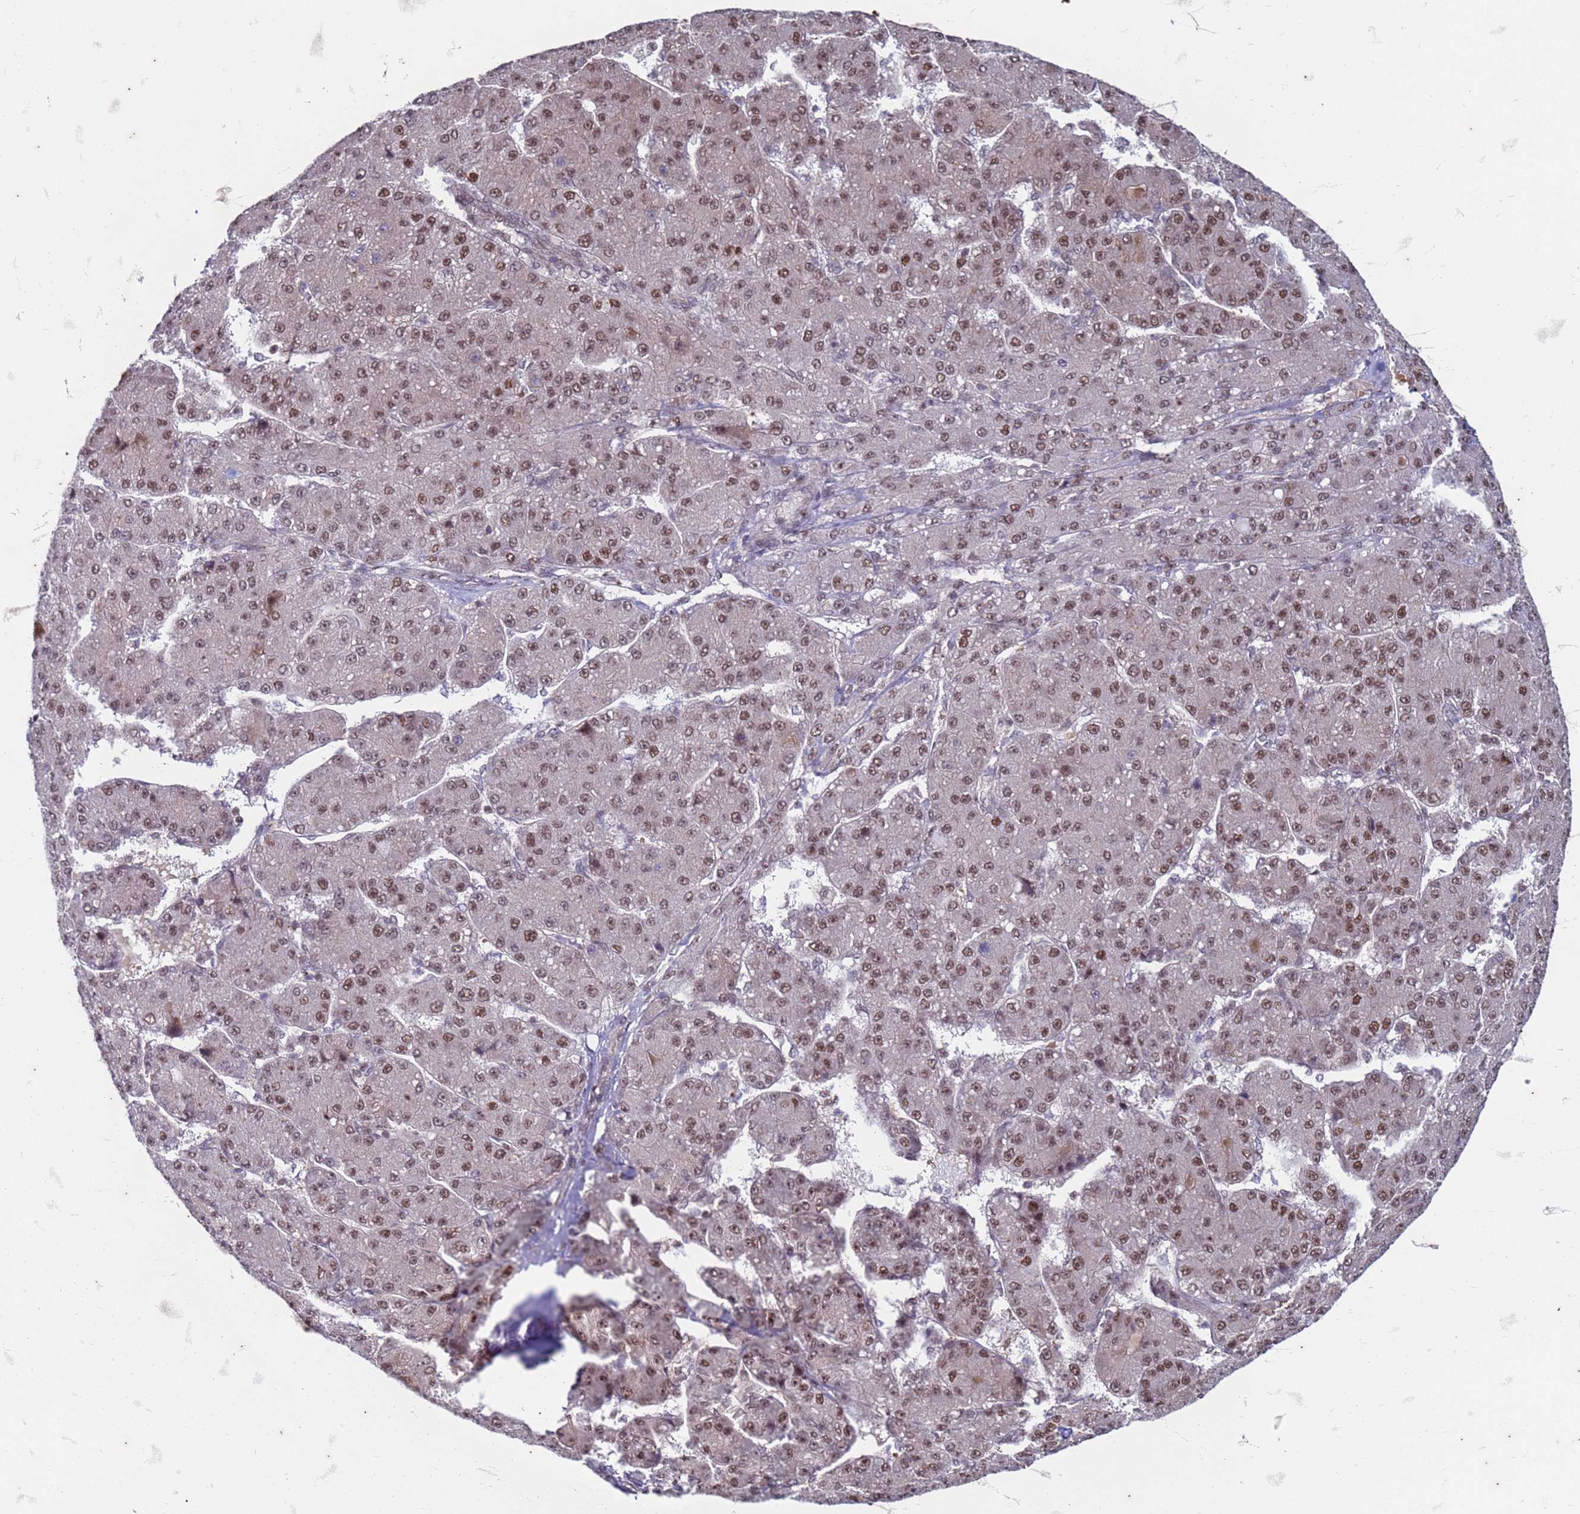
{"staining": {"intensity": "moderate", "quantity": ">75%", "location": "nuclear"}, "tissue": "liver cancer", "cell_type": "Tumor cells", "image_type": "cancer", "snomed": [{"axis": "morphology", "description": "Carcinoma, Hepatocellular, NOS"}, {"axis": "topography", "description": "Liver"}], "caption": "A high-resolution image shows immunohistochemistry (IHC) staining of hepatocellular carcinoma (liver), which shows moderate nuclear positivity in about >75% of tumor cells. Using DAB (brown) and hematoxylin (blue) stains, captured at high magnification using brightfield microscopy.", "gene": "TRMT6", "patient": {"sex": "male", "age": 67}}